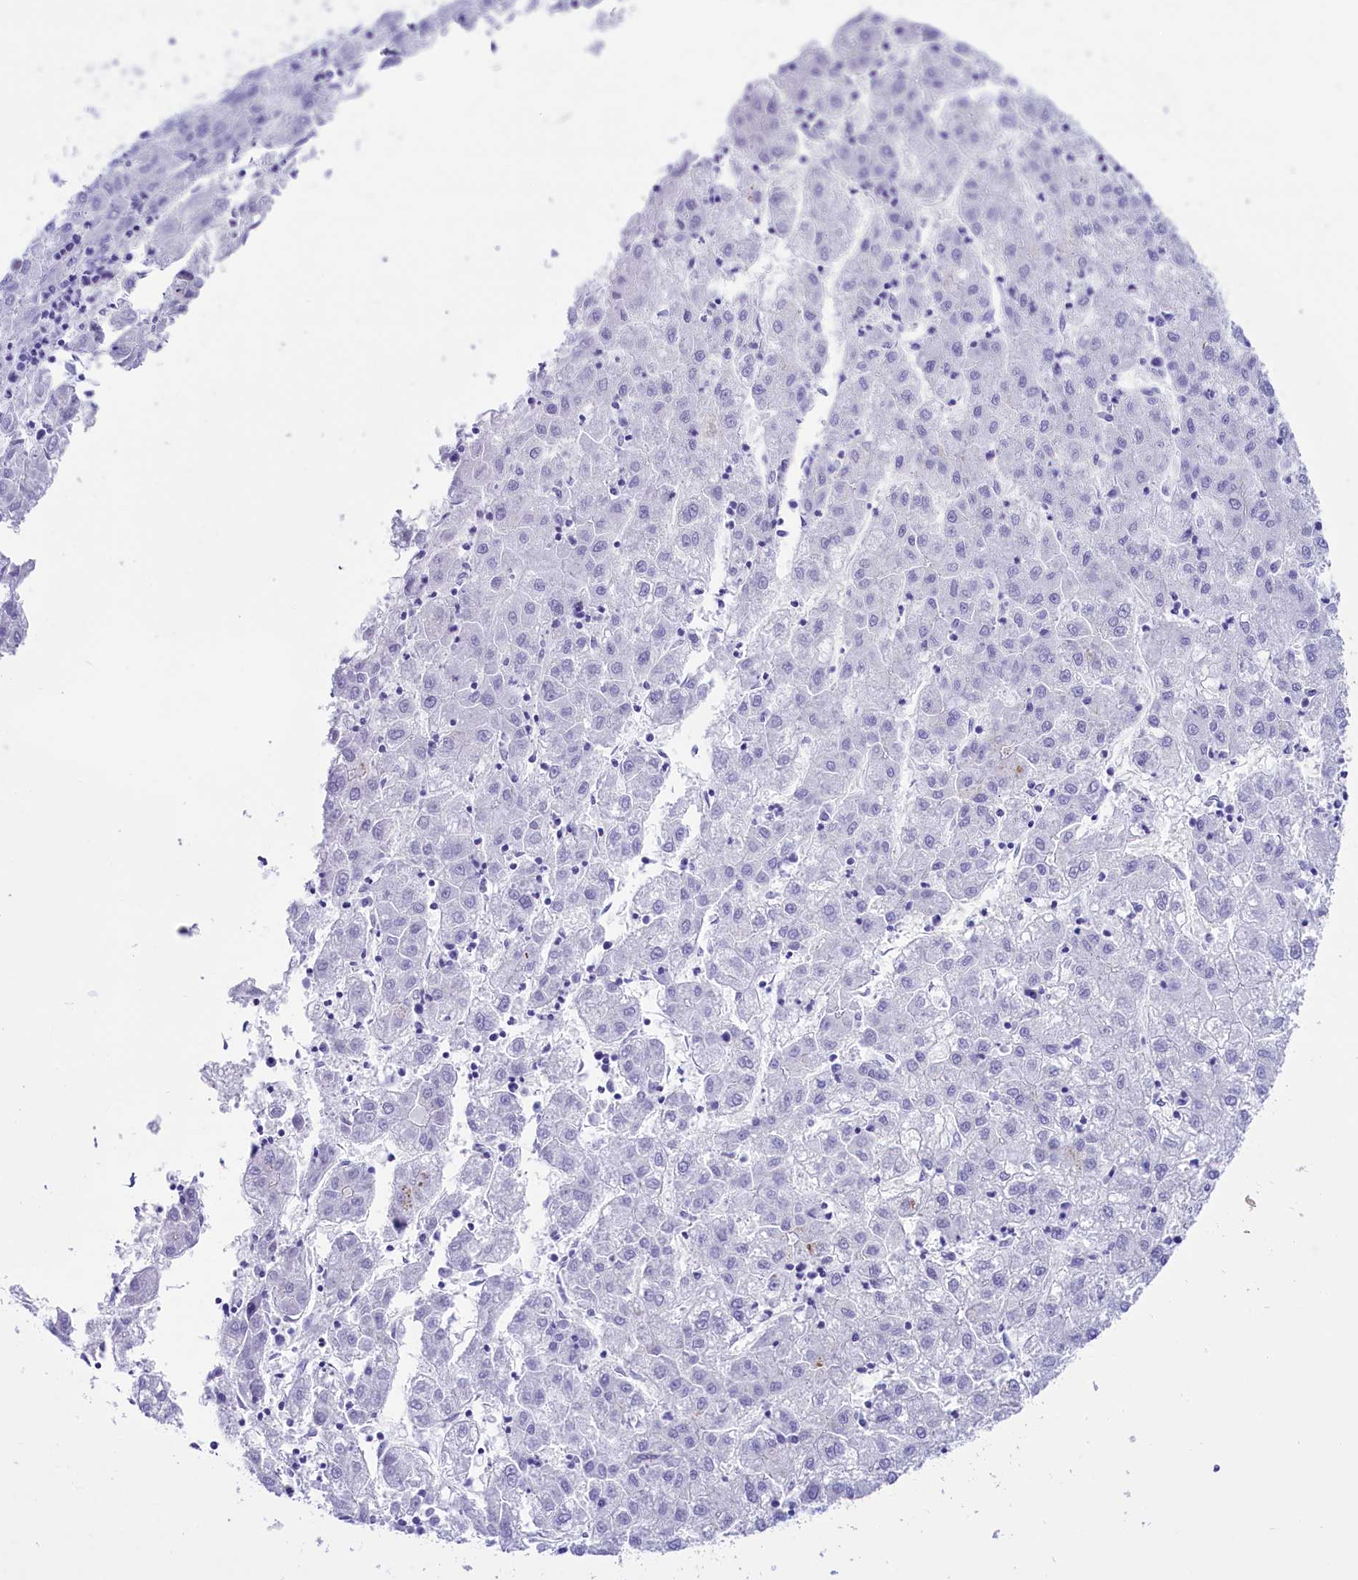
{"staining": {"intensity": "negative", "quantity": "none", "location": "none"}, "tissue": "liver cancer", "cell_type": "Tumor cells", "image_type": "cancer", "snomed": [{"axis": "morphology", "description": "Carcinoma, Hepatocellular, NOS"}, {"axis": "topography", "description": "Liver"}], "caption": "There is no significant positivity in tumor cells of liver cancer.", "gene": "RPS6KB1", "patient": {"sex": "male", "age": 72}}